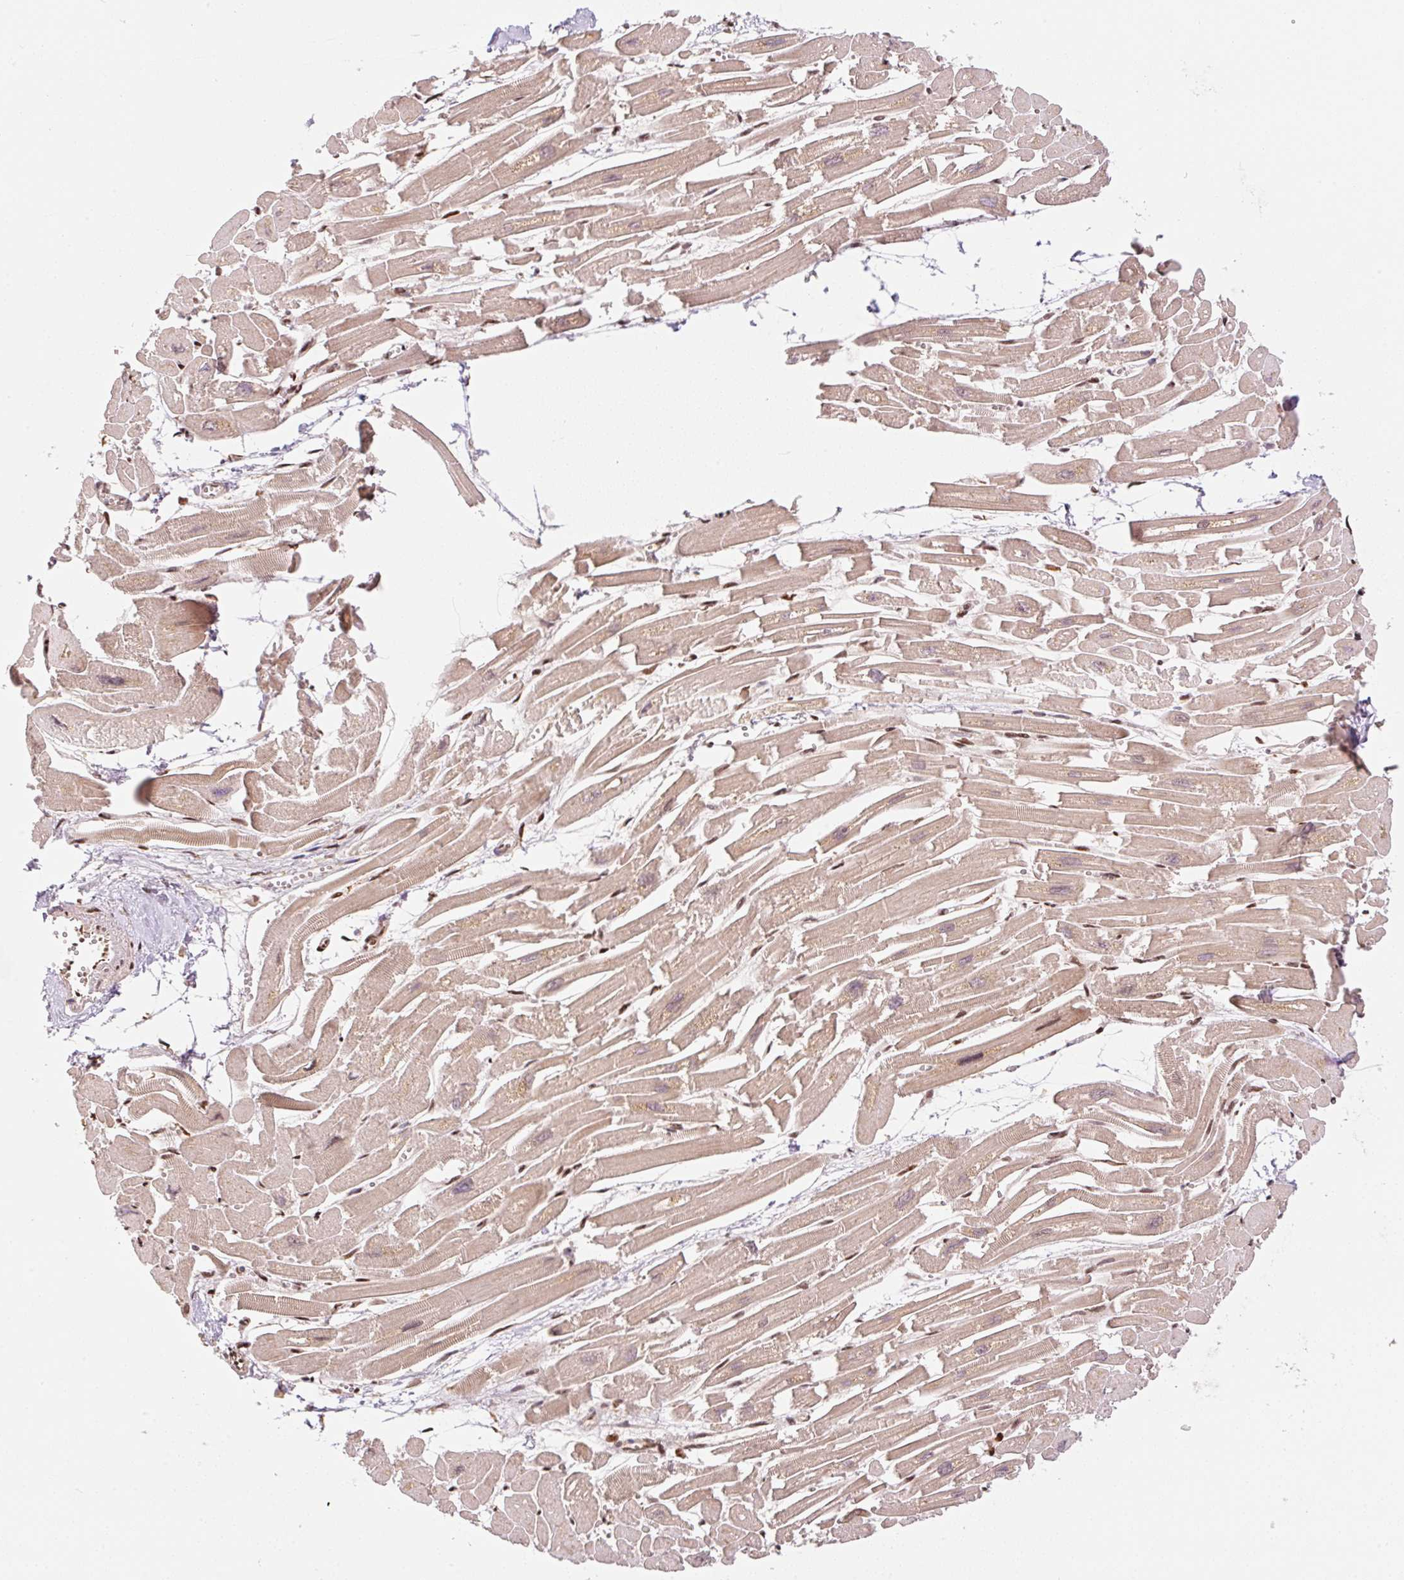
{"staining": {"intensity": "moderate", "quantity": ">75%", "location": "cytoplasmic/membranous,nuclear"}, "tissue": "heart muscle", "cell_type": "Cardiomyocytes", "image_type": "normal", "snomed": [{"axis": "morphology", "description": "Normal tissue, NOS"}, {"axis": "topography", "description": "Heart"}], "caption": "This photomicrograph exhibits IHC staining of unremarkable human heart muscle, with medium moderate cytoplasmic/membranous,nuclear expression in approximately >75% of cardiomyocytes.", "gene": "INTS8", "patient": {"sex": "male", "age": 54}}